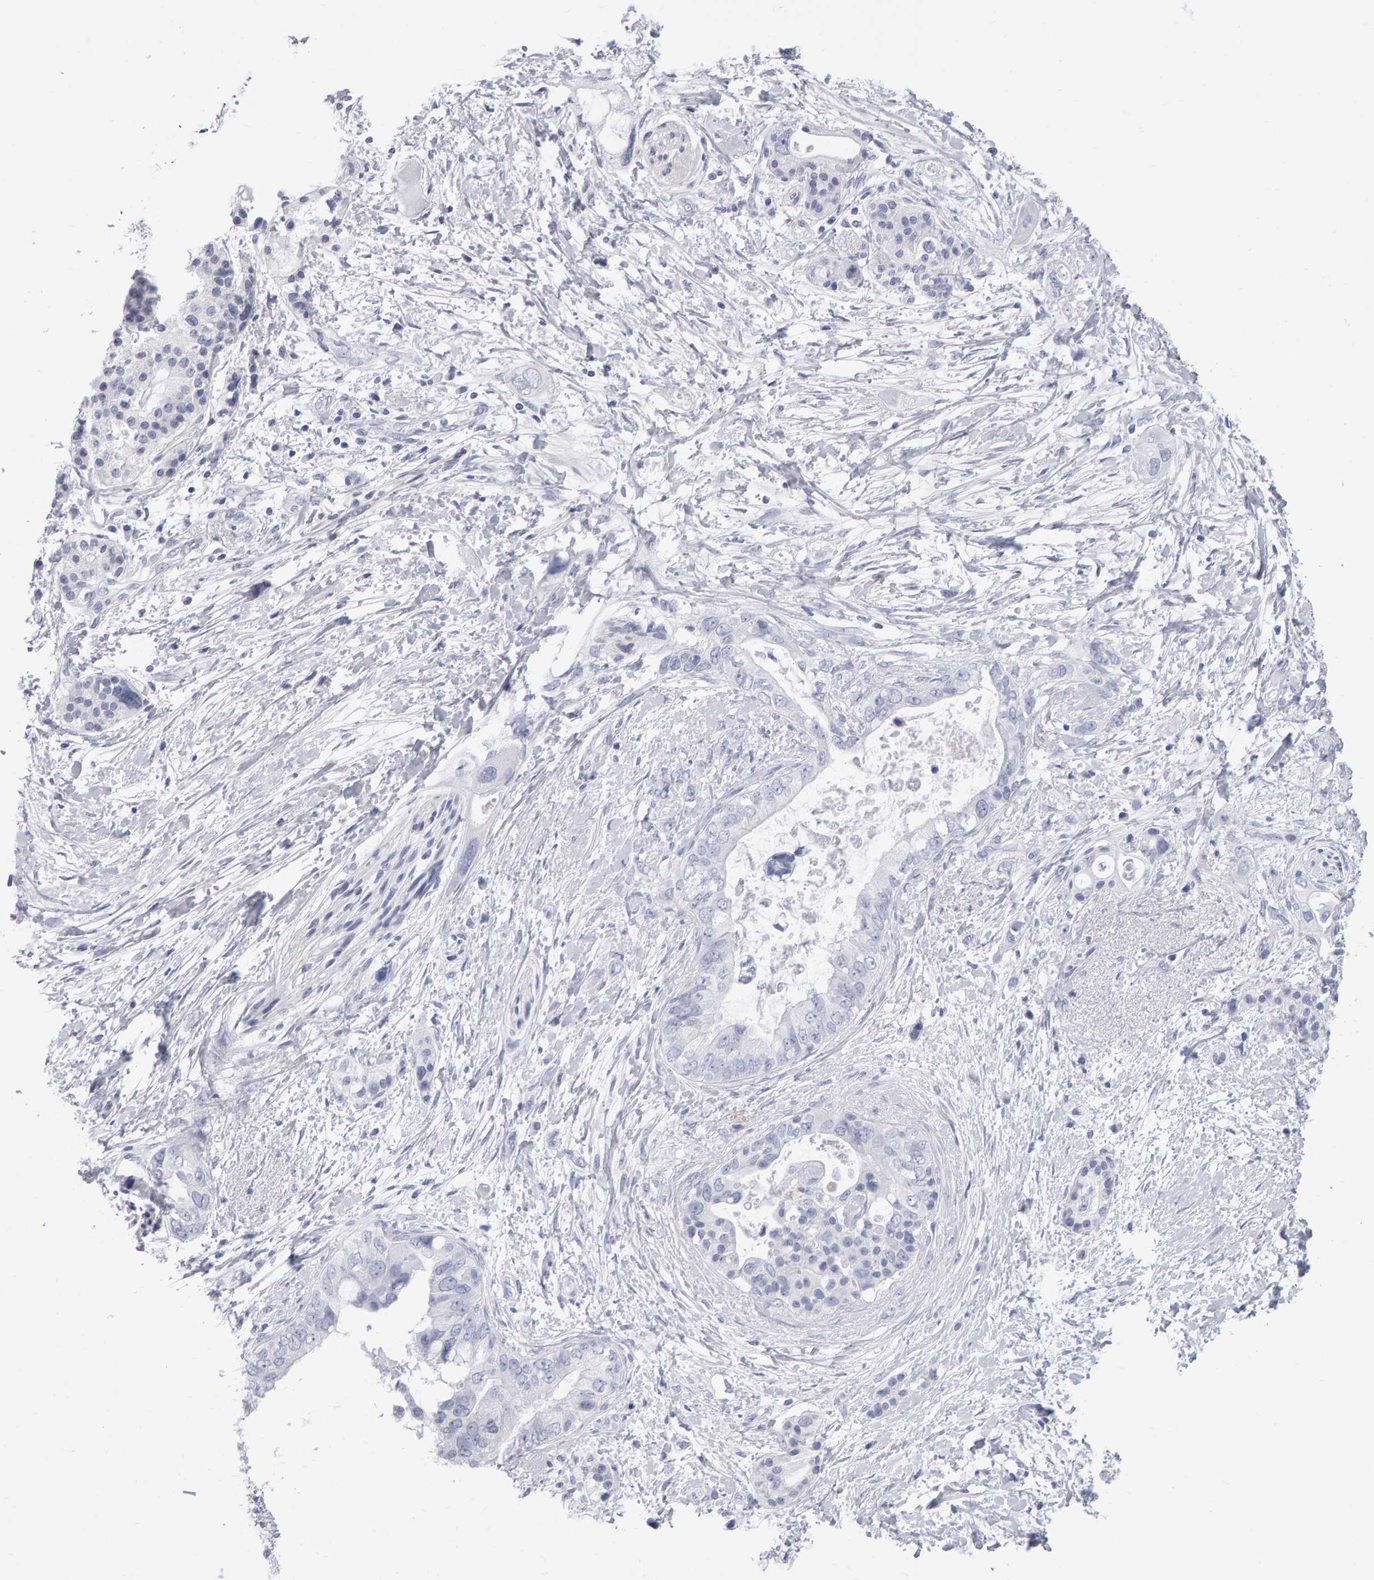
{"staining": {"intensity": "negative", "quantity": "none", "location": "none"}, "tissue": "pancreatic cancer", "cell_type": "Tumor cells", "image_type": "cancer", "snomed": [{"axis": "morphology", "description": "Adenocarcinoma, NOS"}, {"axis": "topography", "description": "Pancreas"}], "caption": "DAB (3,3'-diaminobenzidine) immunohistochemical staining of pancreatic adenocarcinoma displays no significant staining in tumor cells.", "gene": "NCDN", "patient": {"sex": "female", "age": 56}}